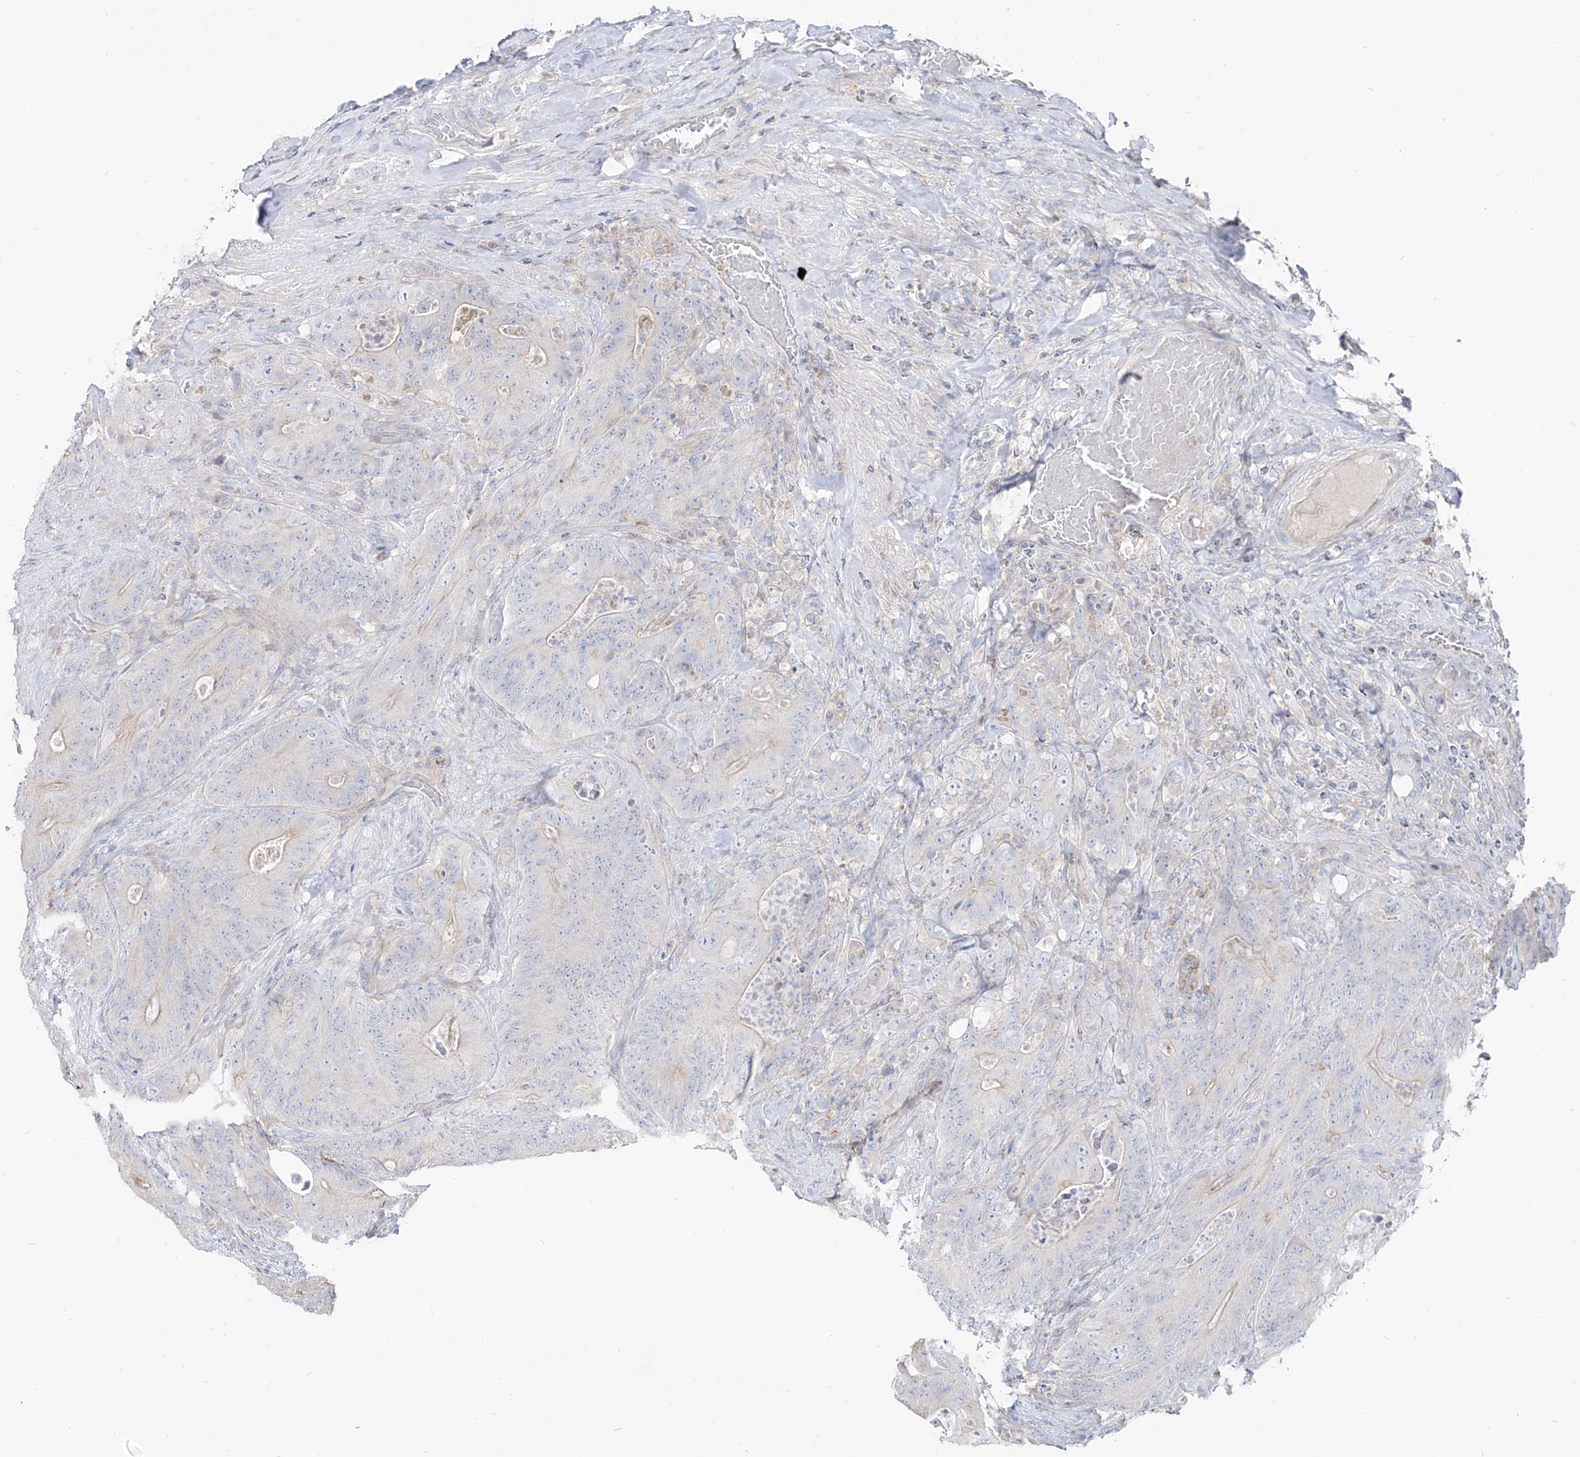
{"staining": {"intensity": "negative", "quantity": "none", "location": "none"}, "tissue": "colorectal cancer", "cell_type": "Tumor cells", "image_type": "cancer", "snomed": [{"axis": "morphology", "description": "Normal tissue, NOS"}, {"axis": "topography", "description": "Colon"}], "caption": "An immunohistochemistry (IHC) histopathology image of colorectal cancer is shown. There is no staining in tumor cells of colorectal cancer.", "gene": "RBFOX3", "patient": {"sex": "female", "age": 82}}